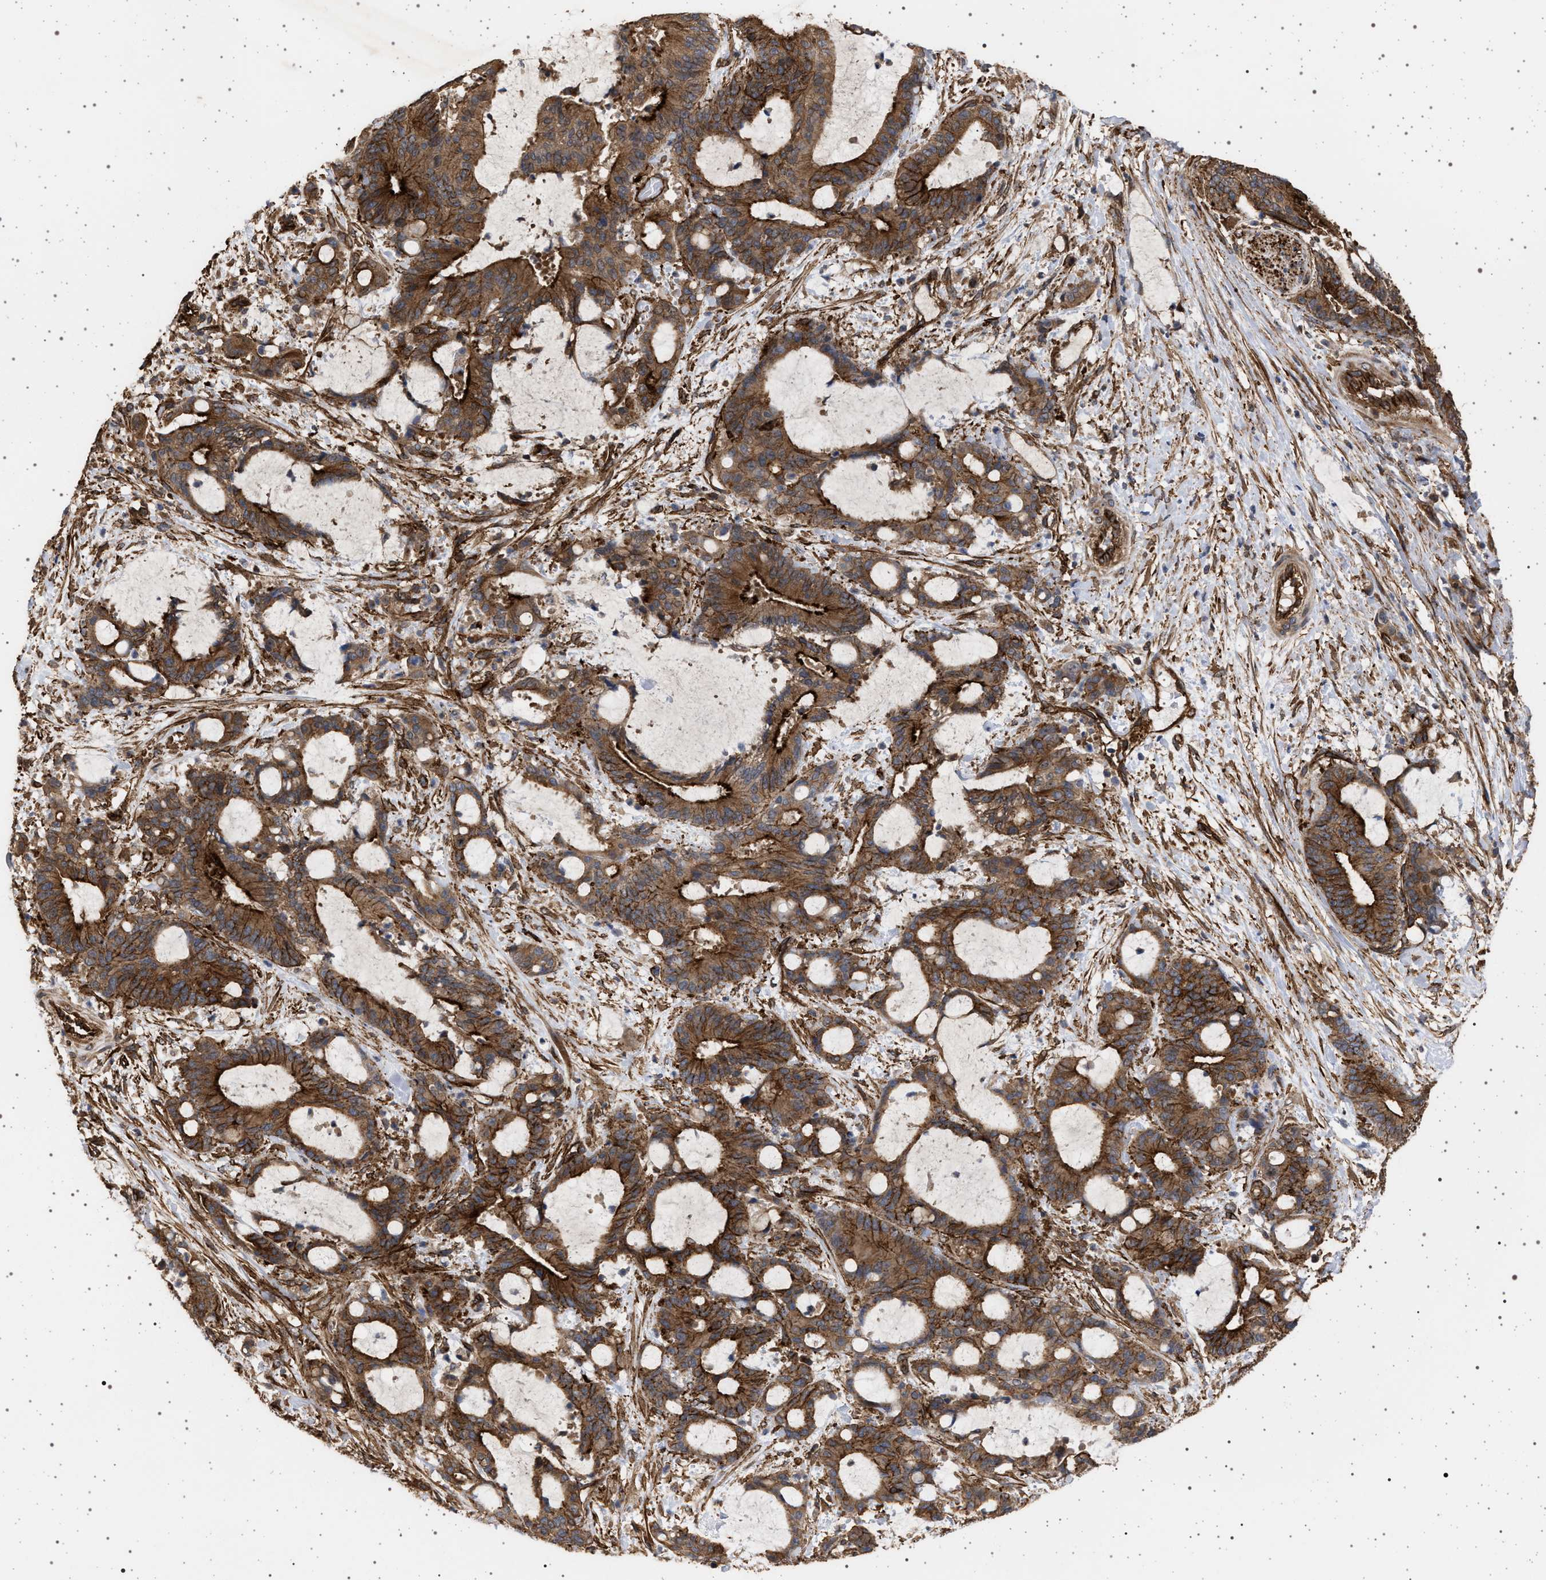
{"staining": {"intensity": "strong", "quantity": ">75%", "location": "cytoplasmic/membranous"}, "tissue": "liver cancer", "cell_type": "Tumor cells", "image_type": "cancer", "snomed": [{"axis": "morphology", "description": "Normal tissue, NOS"}, {"axis": "morphology", "description": "Cholangiocarcinoma"}, {"axis": "topography", "description": "Liver"}, {"axis": "topography", "description": "Peripheral nerve tissue"}], "caption": "The micrograph demonstrates staining of liver cholangiocarcinoma, revealing strong cytoplasmic/membranous protein staining (brown color) within tumor cells. (IHC, brightfield microscopy, high magnification).", "gene": "IFT20", "patient": {"sex": "female", "age": 73}}